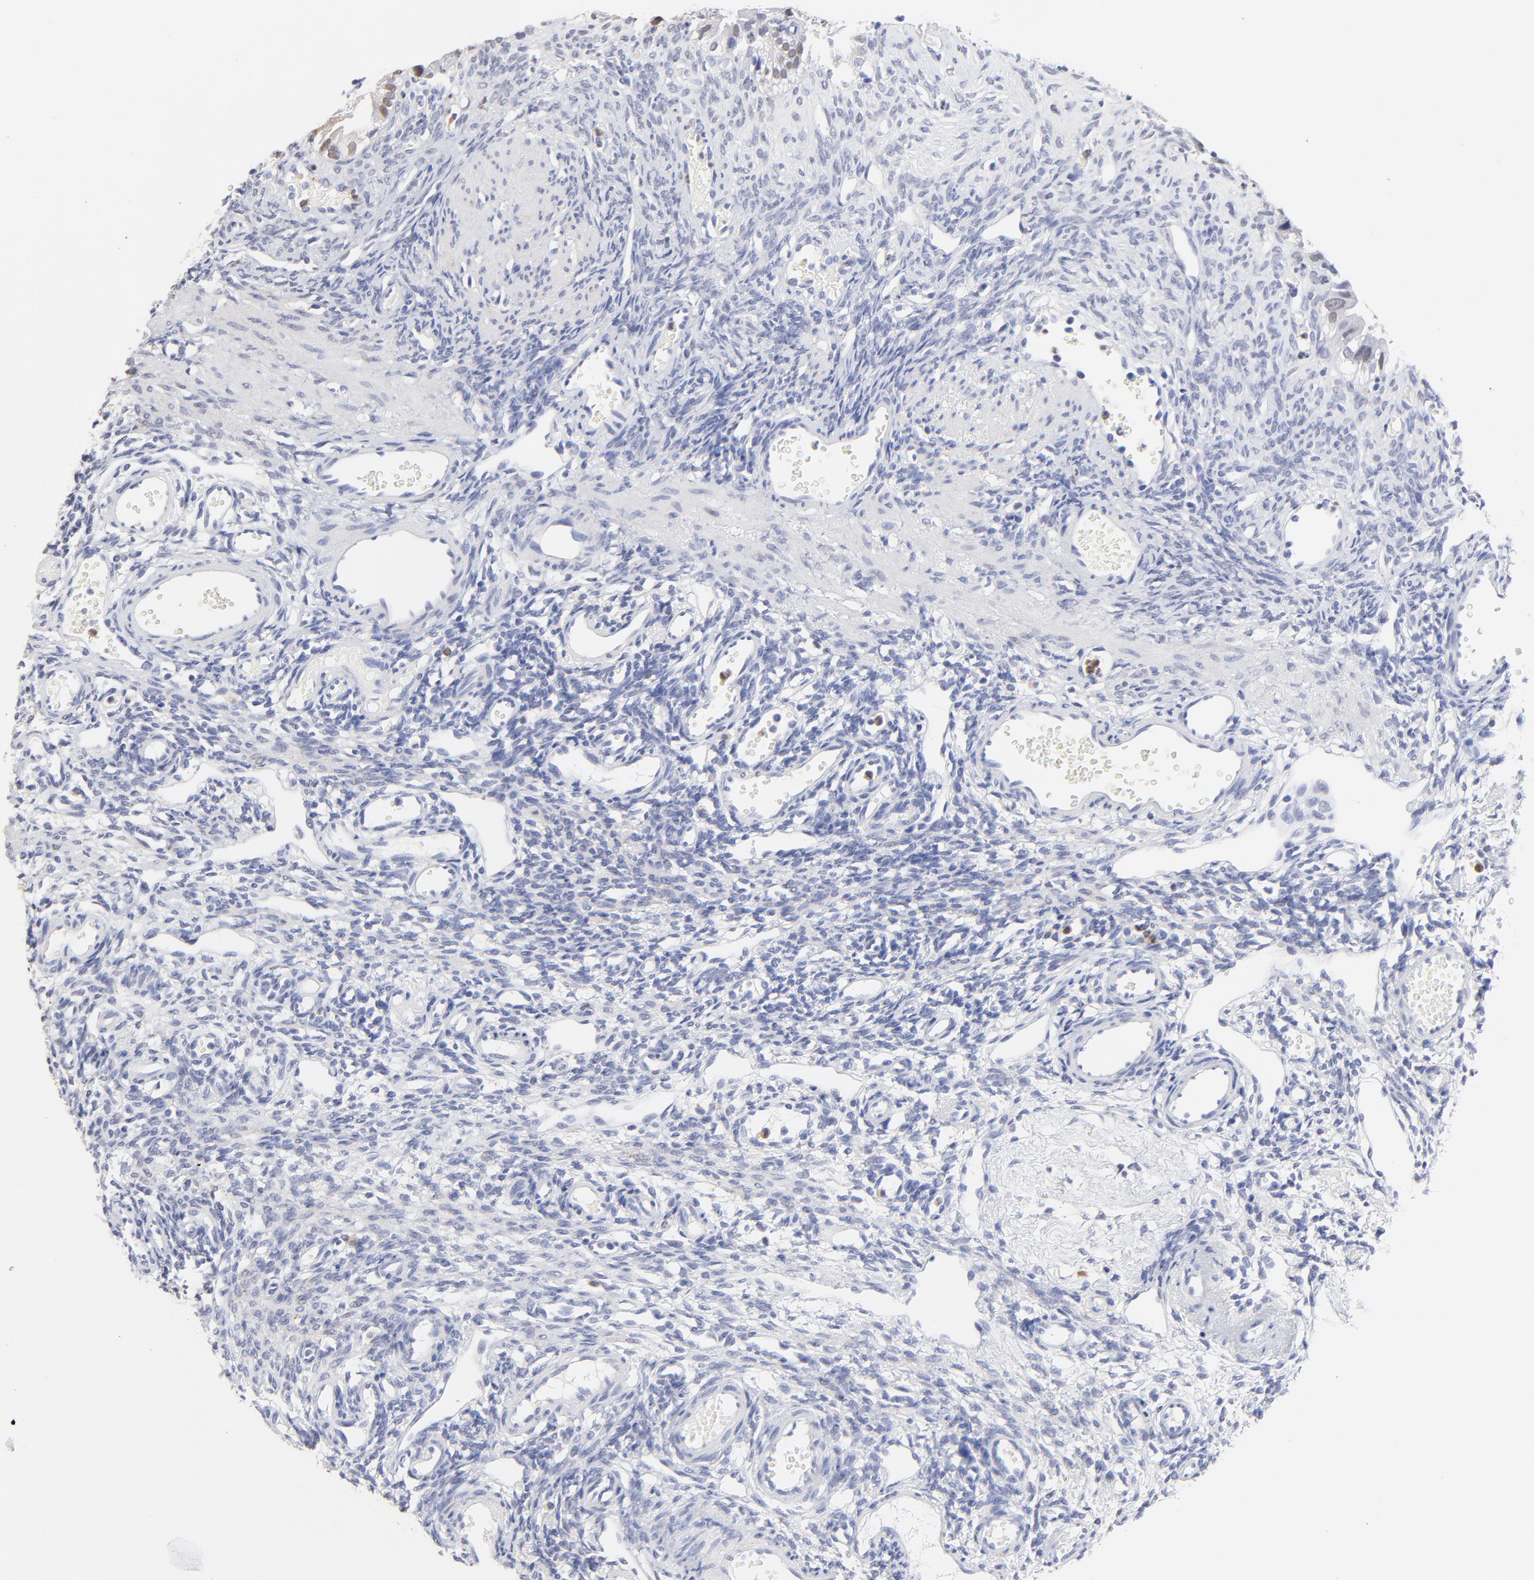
{"staining": {"intensity": "negative", "quantity": "none", "location": "none"}, "tissue": "ovary", "cell_type": "Ovarian stroma cells", "image_type": "normal", "snomed": [{"axis": "morphology", "description": "Normal tissue, NOS"}, {"axis": "topography", "description": "Ovary"}], "caption": "Image shows no protein expression in ovarian stroma cells of unremarkable ovary. The staining was performed using DAB to visualize the protein expression in brown, while the nuclei were stained in blue with hematoxylin (Magnification: 20x).", "gene": "SMARCA1", "patient": {"sex": "female", "age": 33}}